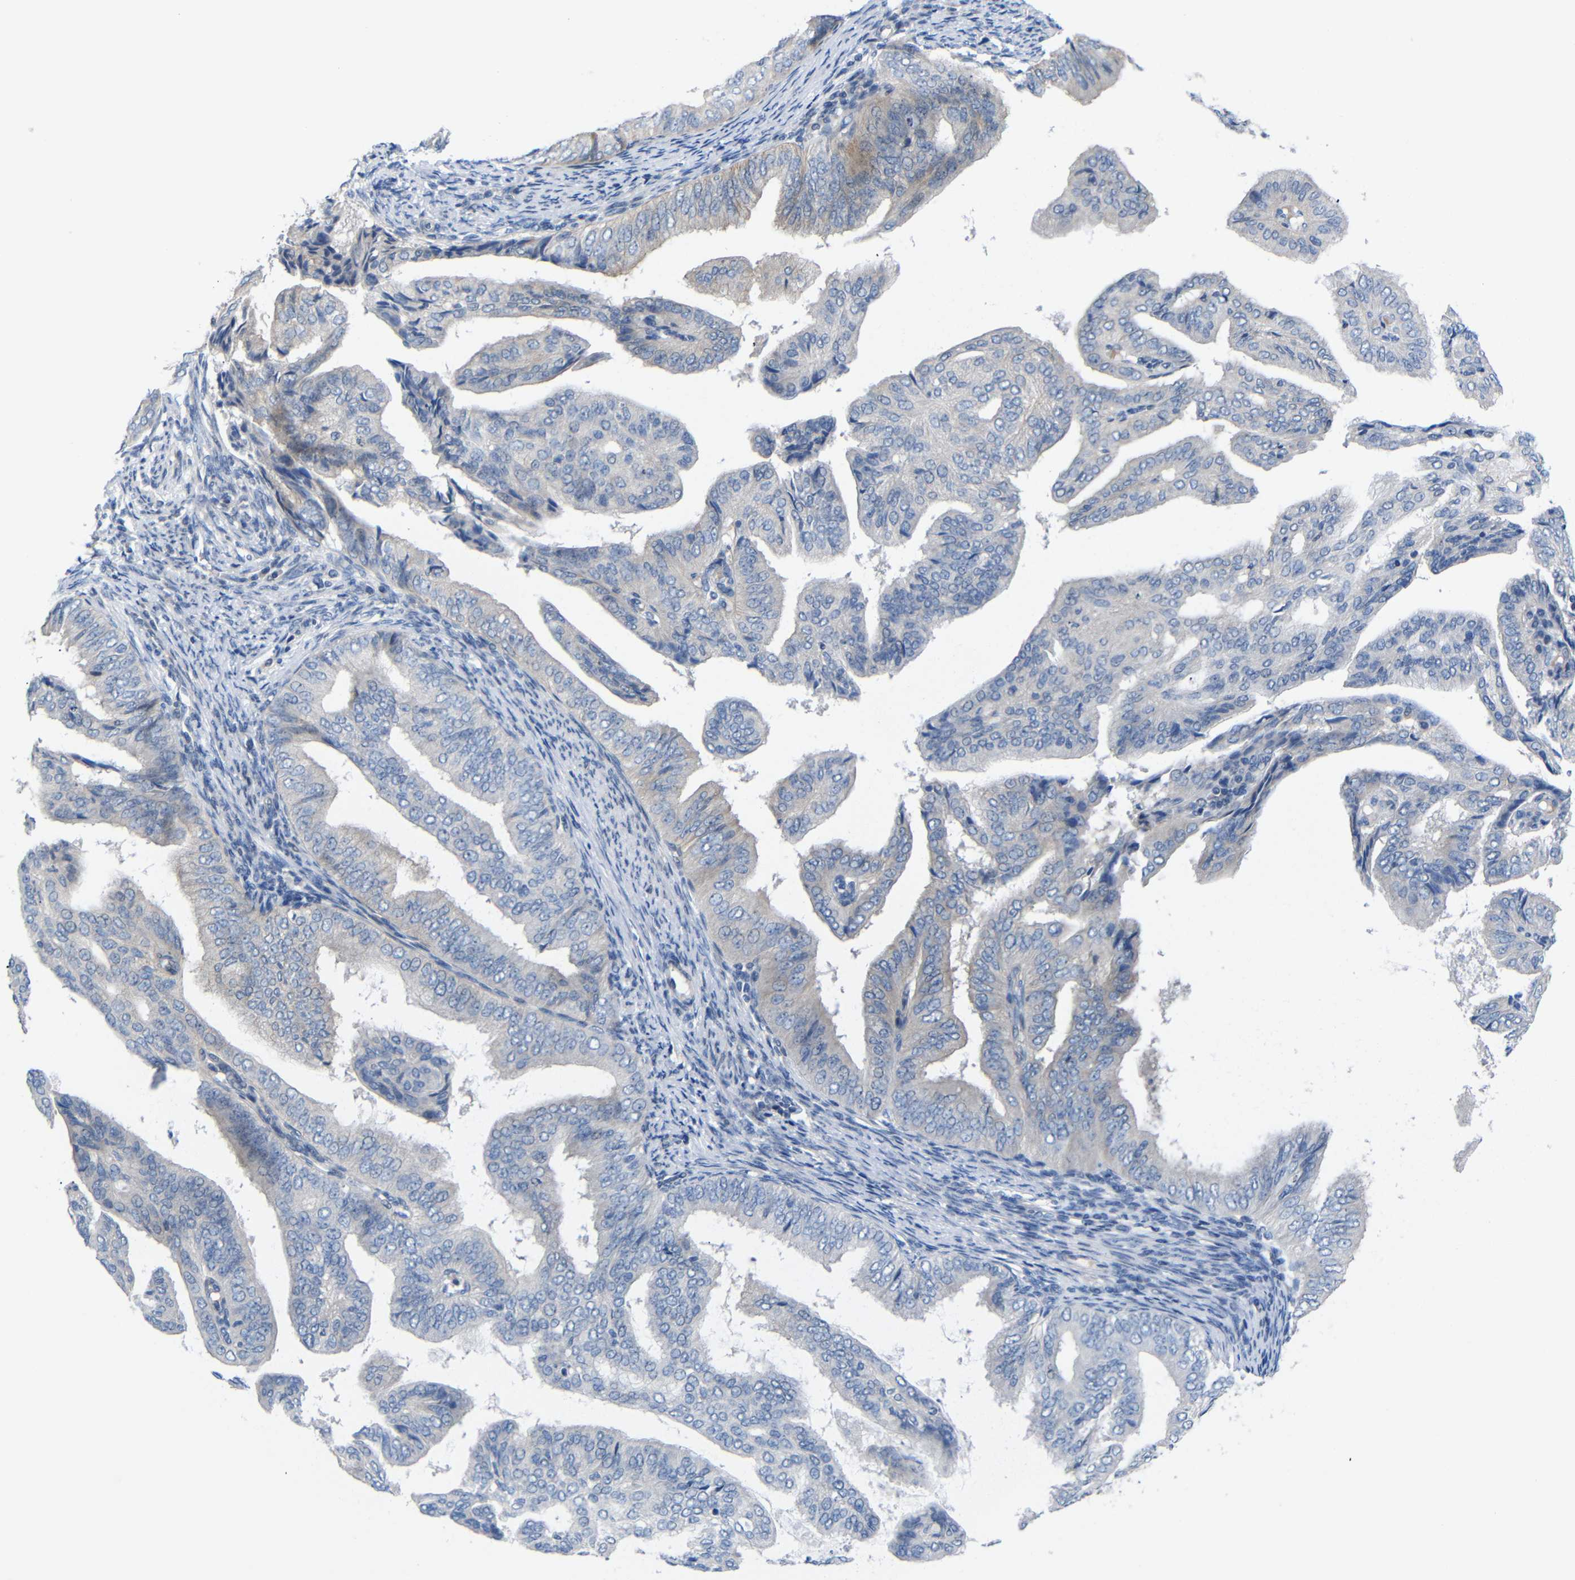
{"staining": {"intensity": "negative", "quantity": "none", "location": "none"}, "tissue": "endometrial cancer", "cell_type": "Tumor cells", "image_type": "cancer", "snomed": [{"axis": "morphology", "description": "Neoplasm, malignant, NOS"}, {"axis": "topography", "description": "Endometrium"}], "caption": "Protein analysis of endometrial neoplasm (malignant) reveals no significant staining in tumor cells. (Stains: DAB (3,3'-diaminobenzidine) IHC with hematoxylin counter stain, Microscopy: brightfield microscopy at high magnification).", "gene": "CMTM1", "patient": {"sex": "female", "age": 74}}